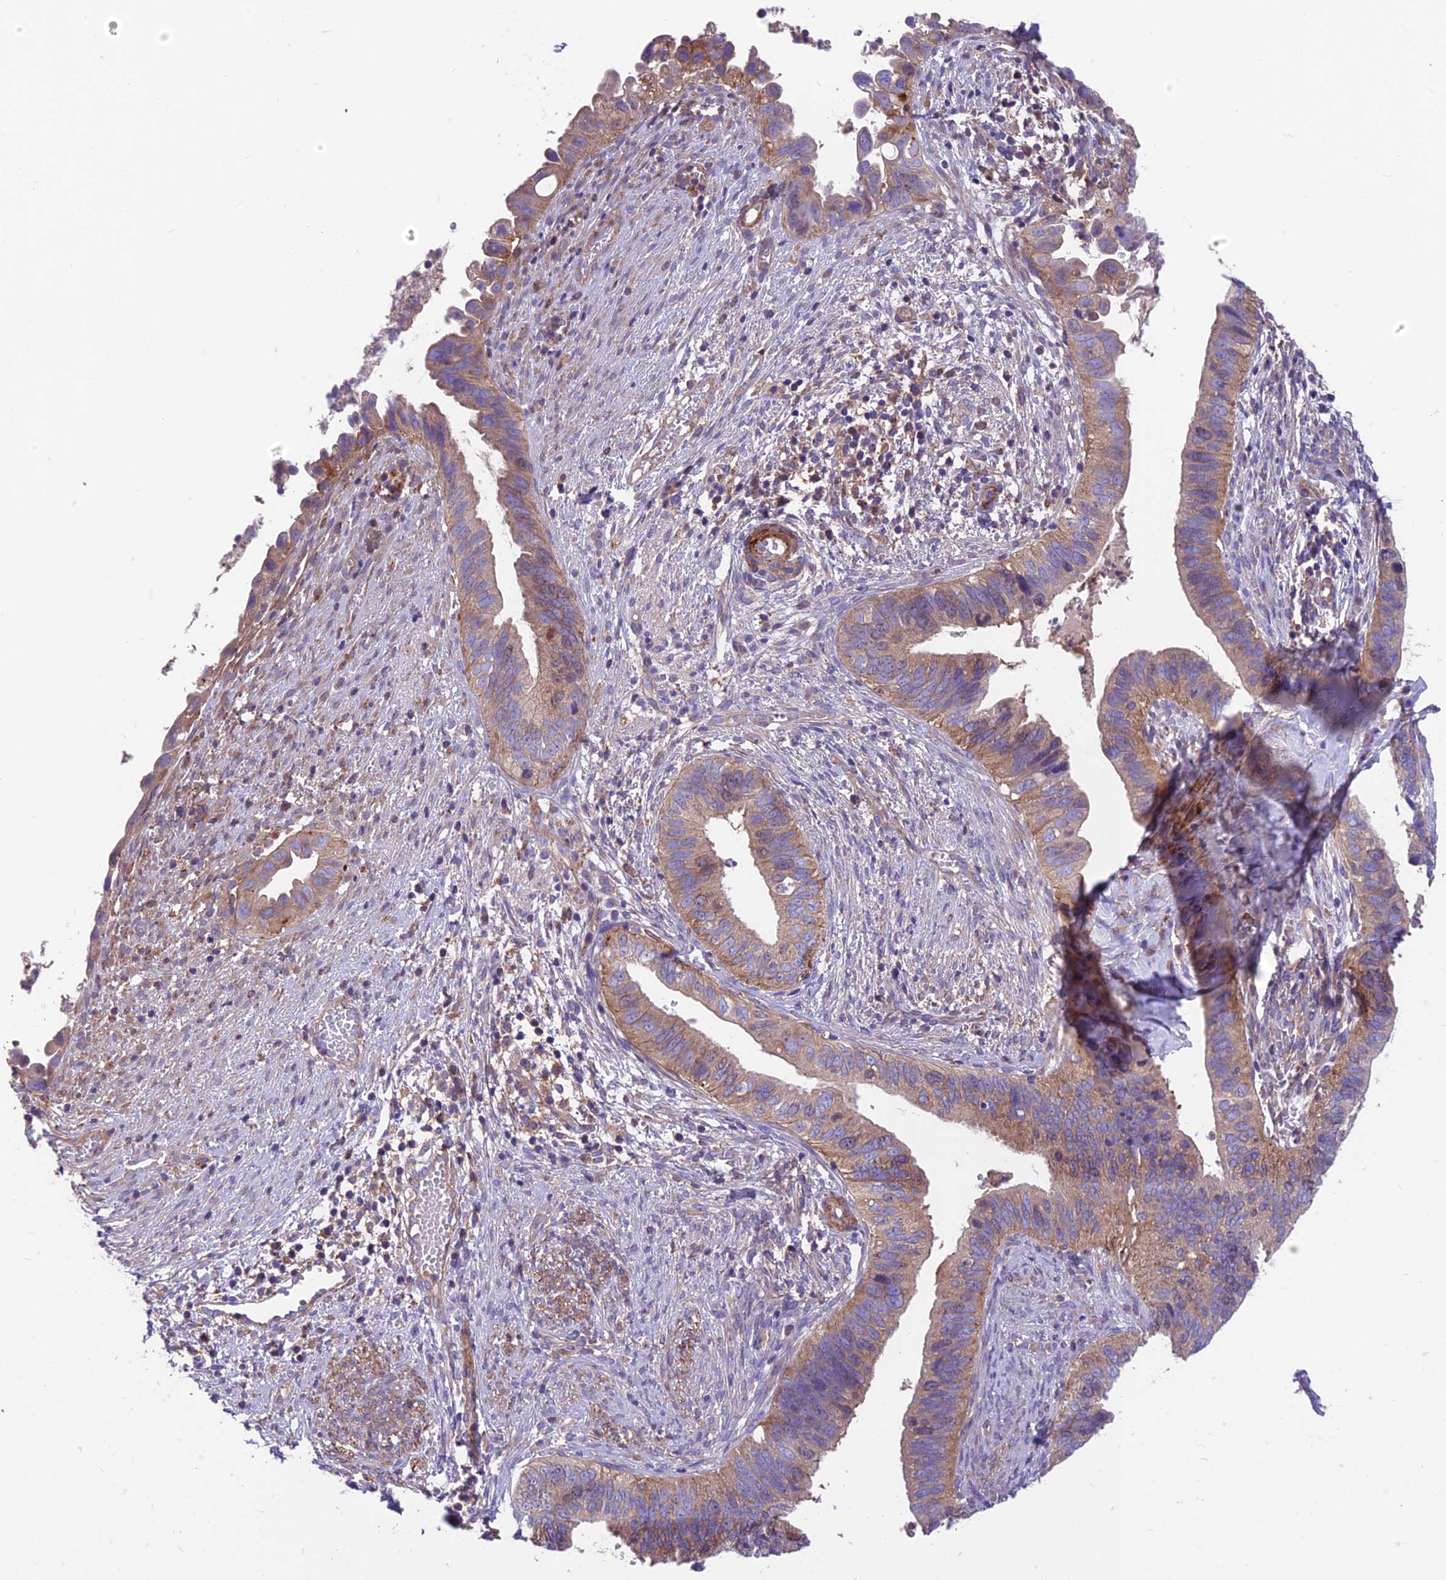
{"staining": {"intensity": "moderate", "quantity": ">75%", "location": "cytoplasmic/membranous"}, "tissue": "cervical cancer", "cell_type": "Tumor cells", "image_type": "cancer", "snomed": [{"axis": "morphology", "description": "Adenocarcinoma, NOS"}, {"axis": "topography", "description": "Cervix"}], "caption": "A high-resolution histopathology image shows immunohistochemistry (IHC) staining of cervical cancer (adenocarcinoma), which demonstrates moderate cytoplasmic/membranous staining in approximately >75% of tumor cells.", "gene": "VPS16", "patient": {"sex": "female", "age": 42}}